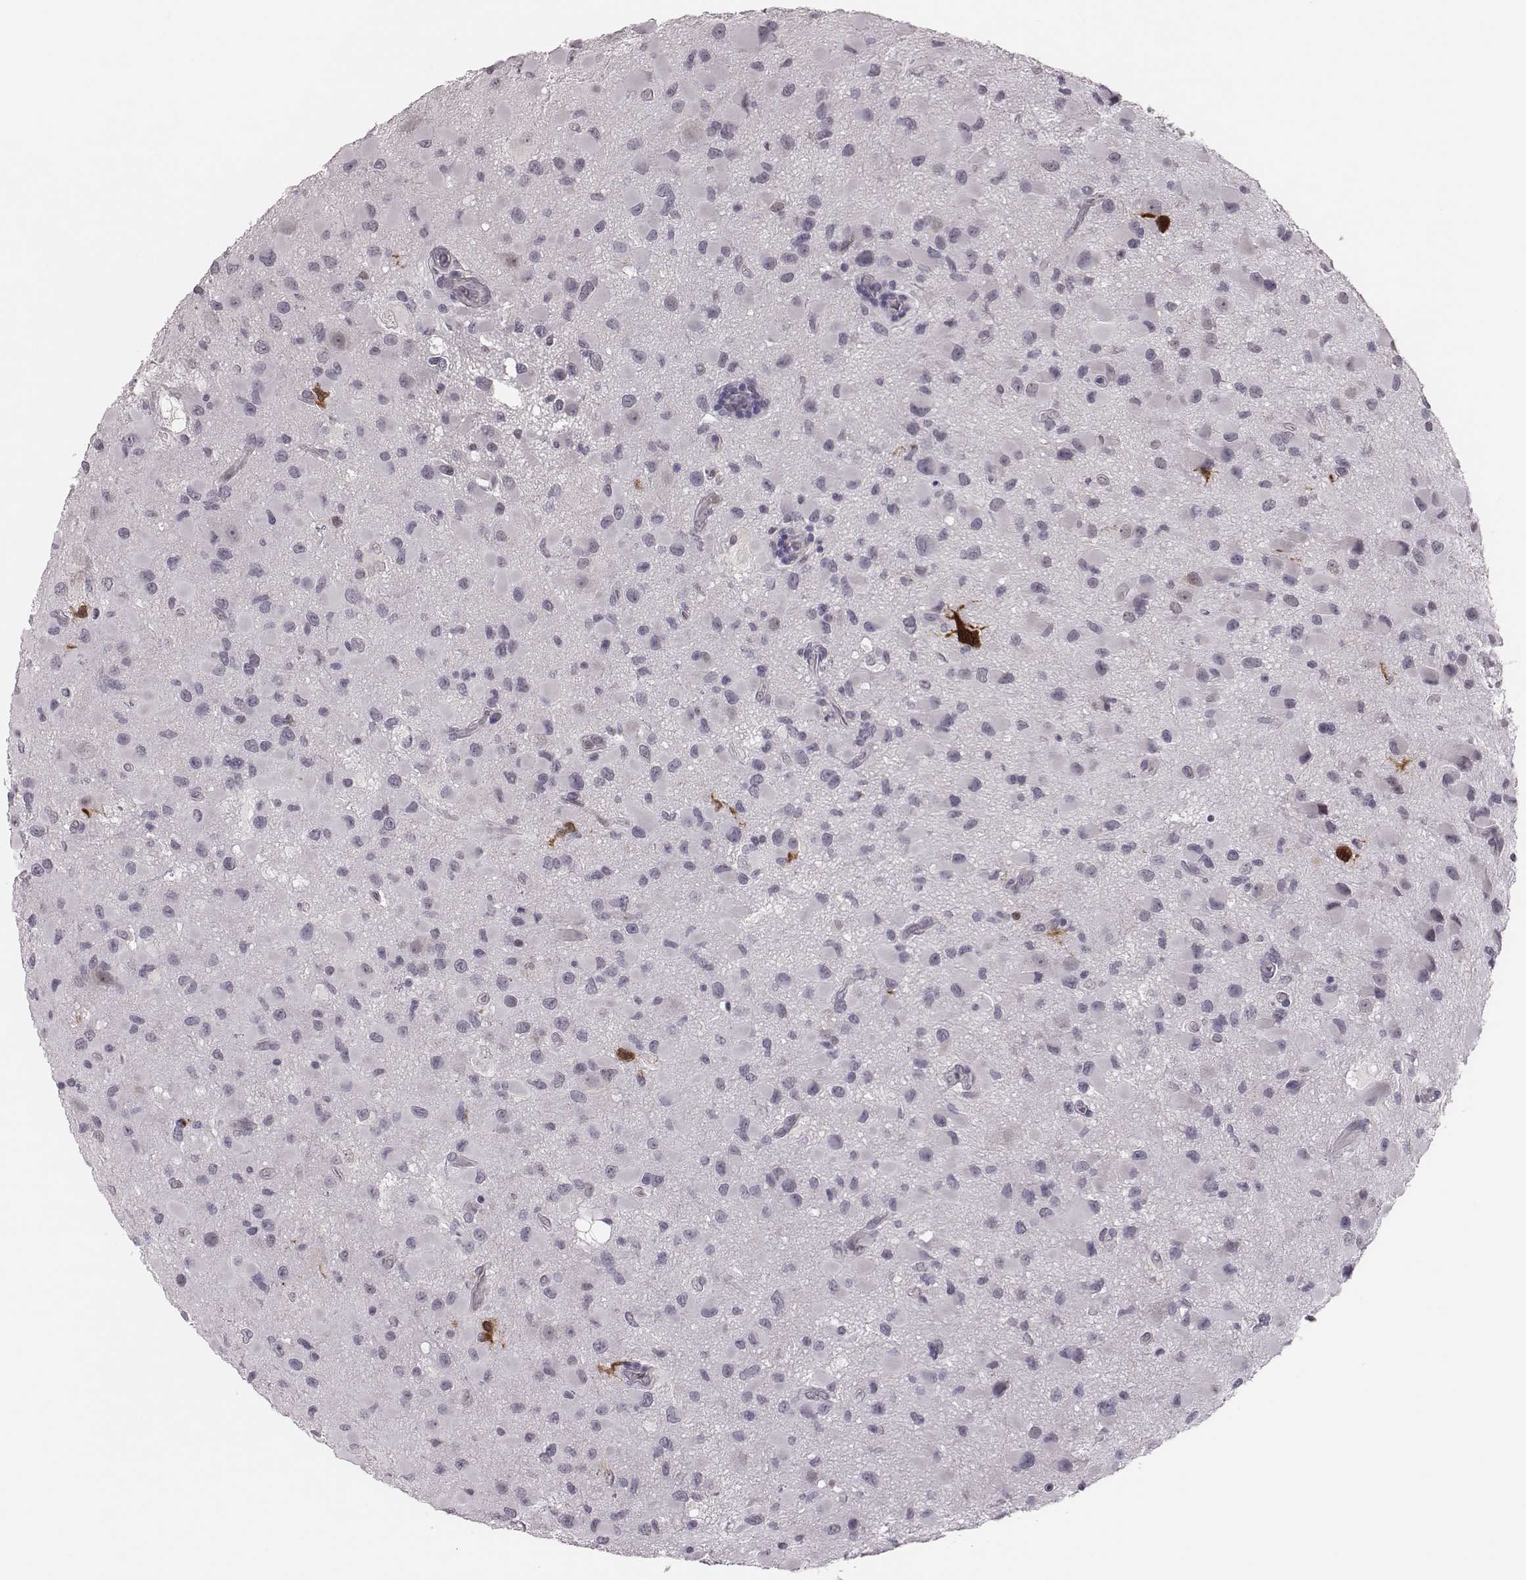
{"staining": {"intensity": "negative", "quantity": "none", "location": "none"}, "tissue": "glioma", "cell_type": "Tumor cells", "image_type": "cancer", "snomed": [{"axis": "morphology", "description": "Glioma, malignant, Low grade"}, {"axis": "topography", "description": "Brain"}], "caption": "There is no significant staining in tumor cells of glioma.", "gene": "PBK", "patient": {"sex": "female", "age": 32}}